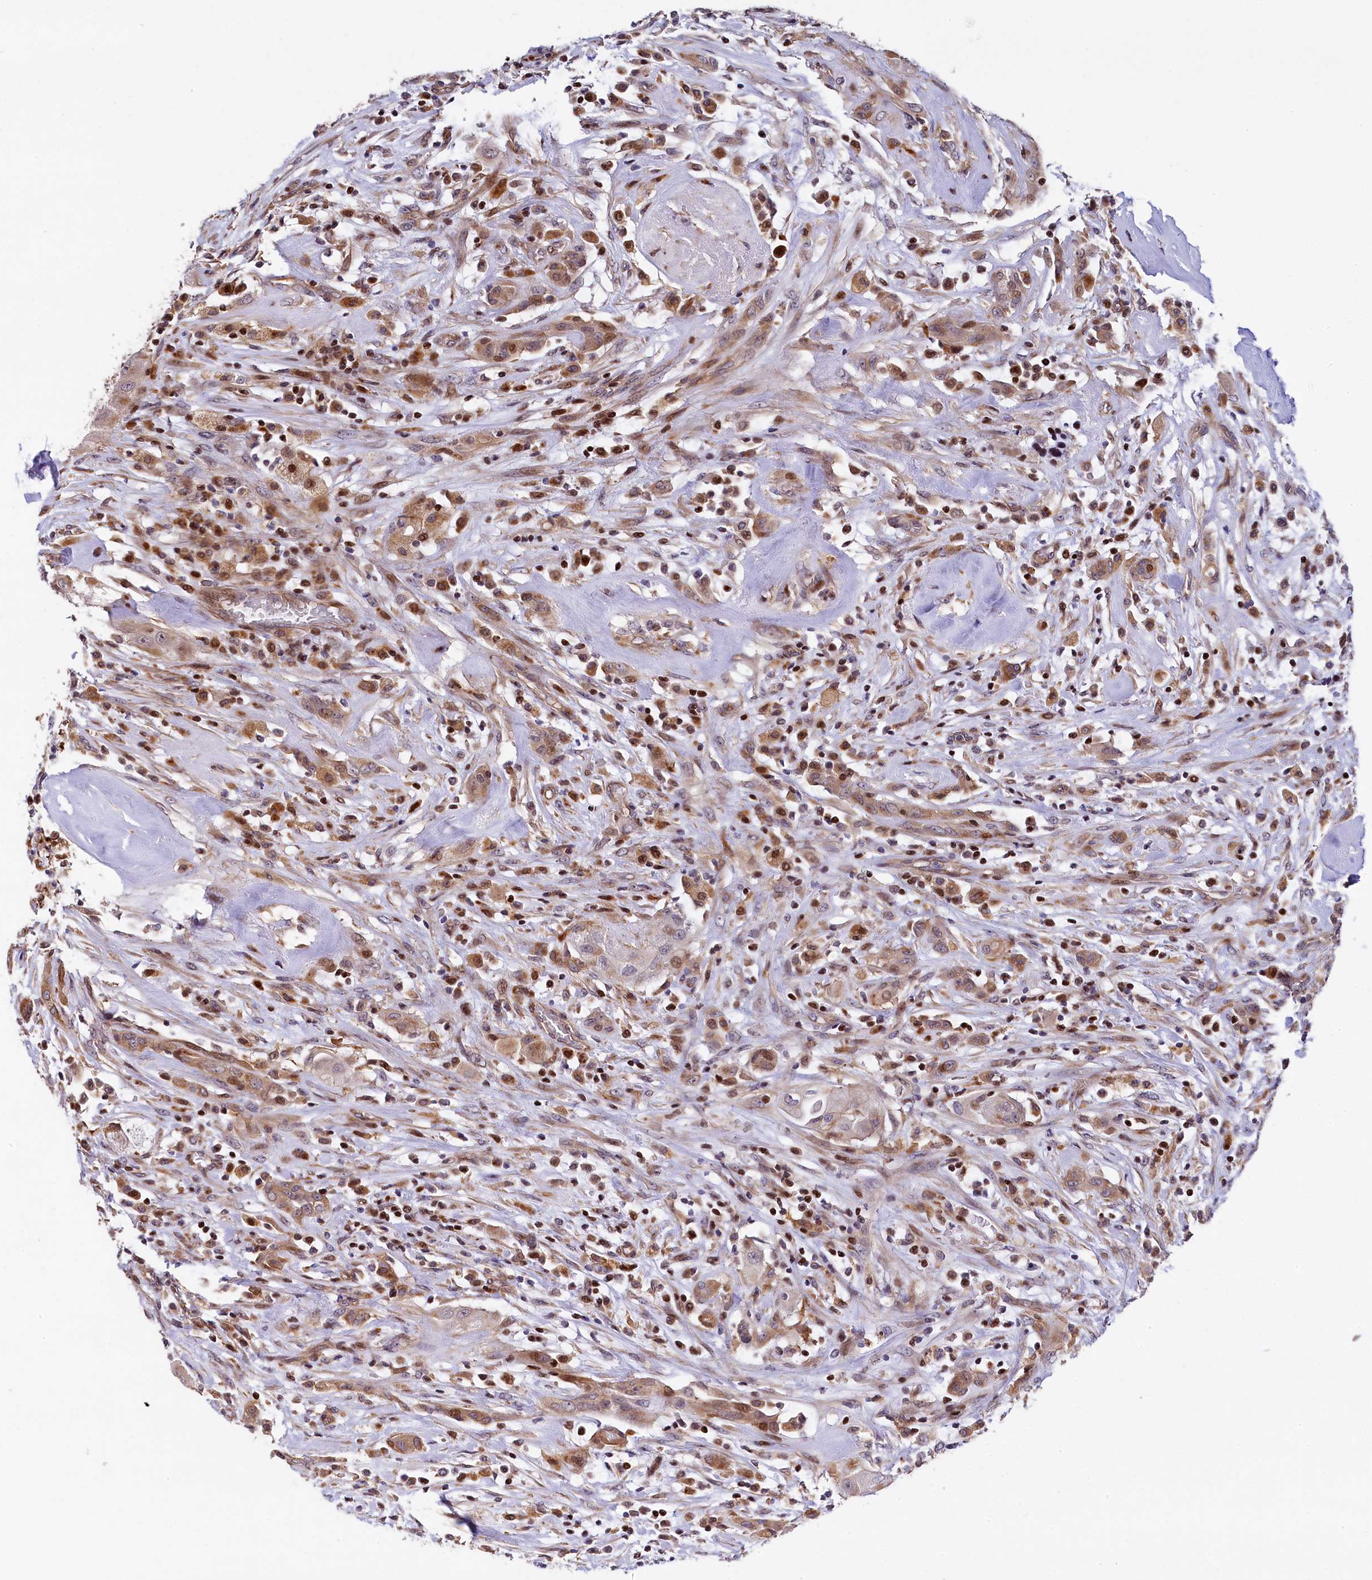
{"staining": {"intensity": "weak", "quantity": "25%-75%", "location": "cytoplasmic/membranous,nuclear"}, "tissue": "thyroid cancer", "cell_type": "Tumor cells", "image_type": "cancer", "snomed": [{"axis": "morphology", "description": "Papillary adenocarcinoma, NOS"}, {"axis": "topography", "description": "Thyroid gland"}], "caption": "Protein expression analysis of human thyroid papillary adenocarcinoma reveals weak cytoplasmic/membranous and nuclear staining in about 25%-75% of tumor cells.", "gene": "TGDS", "patient": {"sex": "female", "age": 59}}